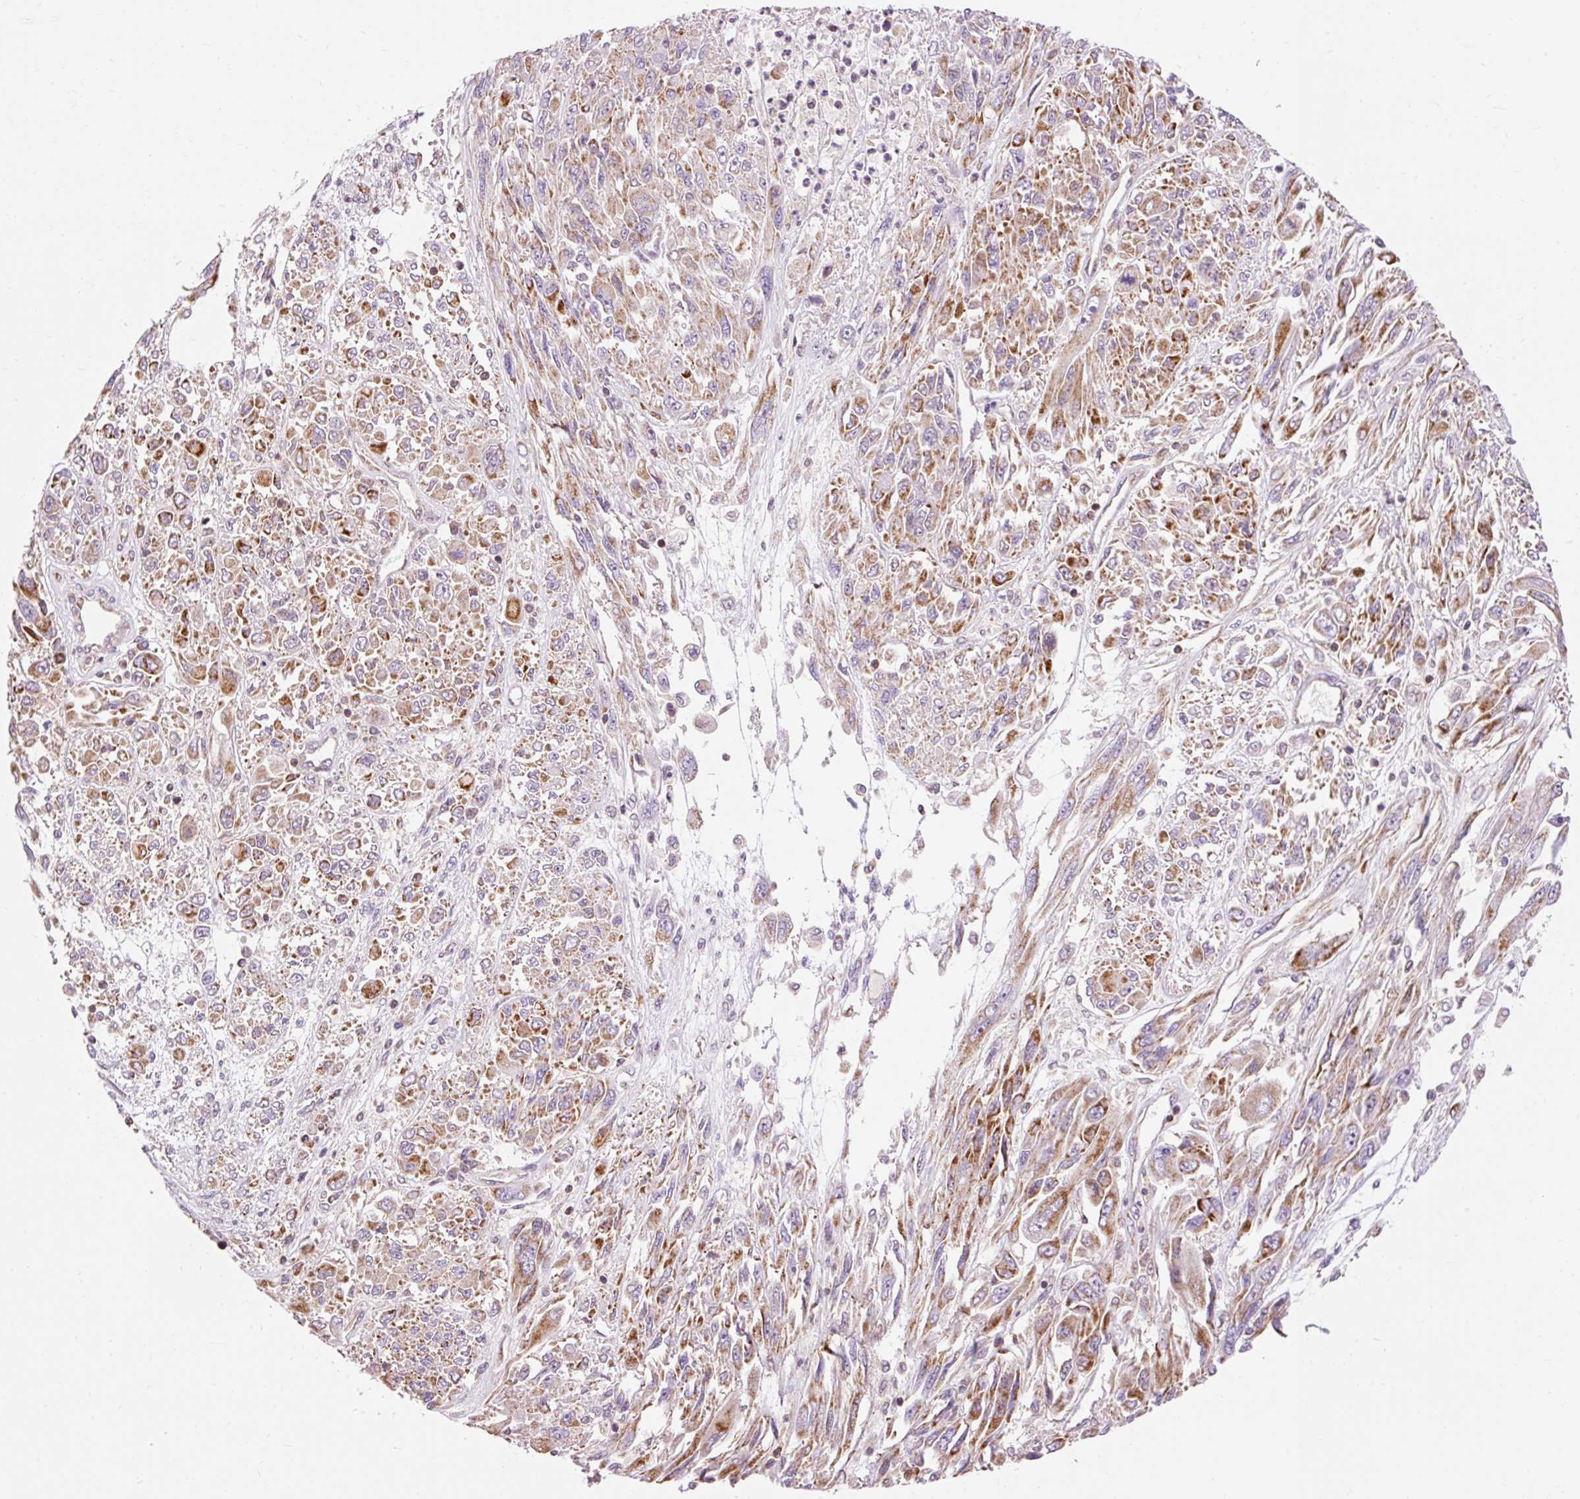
{"staining": {"intensity": "moderate", "quantity": ">75%", "location": "cytoplasmic/membranous"}, "tissue": "melanoma", "cell_type": "Tumor cells", "image_type": "cancer", "snomed": [{"axis": "morphology", "description": "Malignant melanoma, NOS"}, {"axis": "topography", "description": "Skin"}], "caption": "Malignant melanoma tissue displays moderate cytoplasmic/membranous staining in about >75% of tumor cells, visualized by immunohistochemistry. Using DAB (brown) and hematoxylin (blue) stains, captured at high magnification using brightfield microscopy.", "gene": "IMMT", "patient": {"sex": "female", "age": 91}}